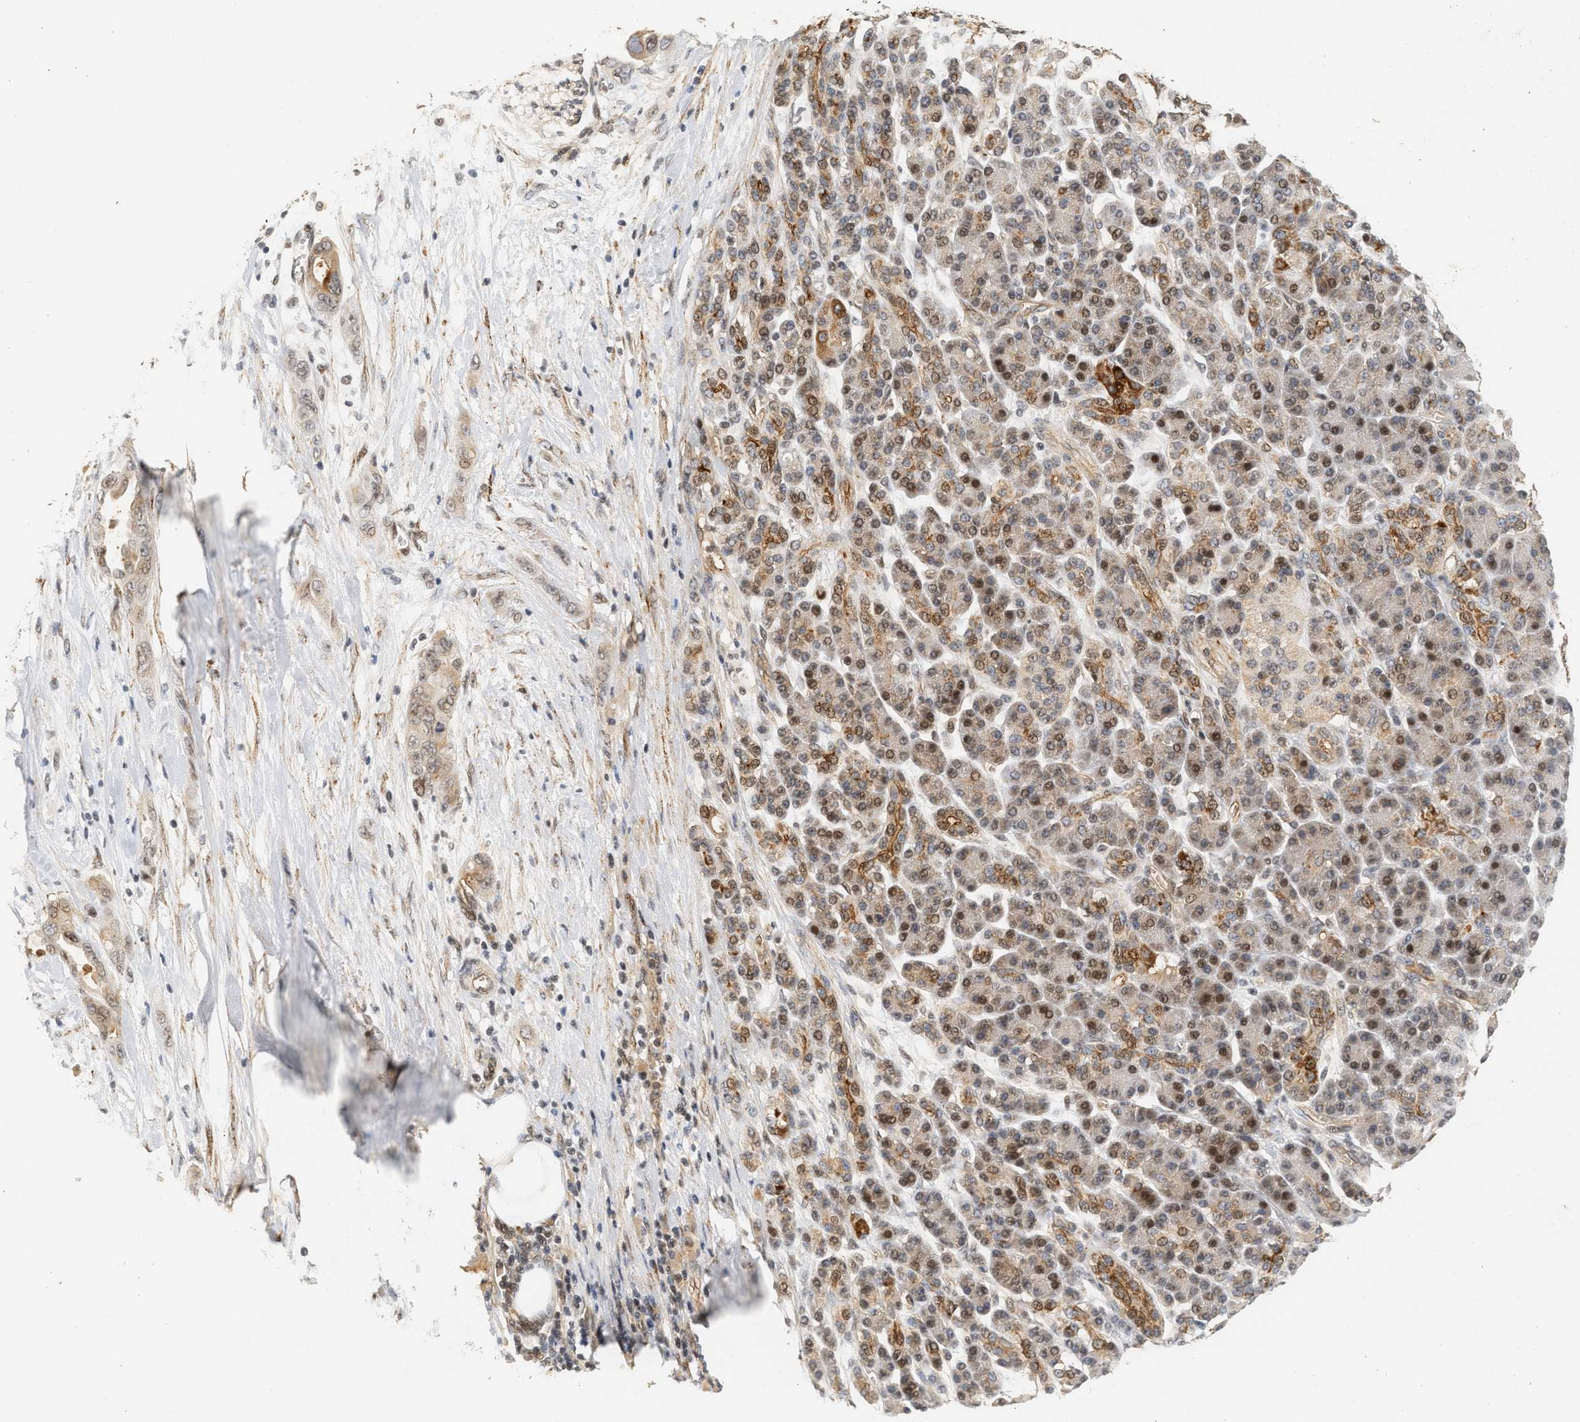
{"staining": {"intensity": "moderate", "quantity": "<25%", "location": "cytoplasmic/membranous,nuclear"}, "tissue": "pancreatic cancer", "cell_type": "Tumor cells", "image_type": "cancer", "snomed": [{"axis": "morphology", "description": "Adenocarcinoma, NOS"}, {"axis": "topography", "description": "Pancreas"}], "caption": "Immunohistochemical staining of pancreatic cancer (adenocarcinoma) reveals moderate cytoplasmic/membranous and nuclear protein staining in approximately <25% of tumor cells. Ihc stains the protein in brown and the nuclei are stained blue.", "gene": "PLXND1", "patient": {"sex": "male", "age": 59}}